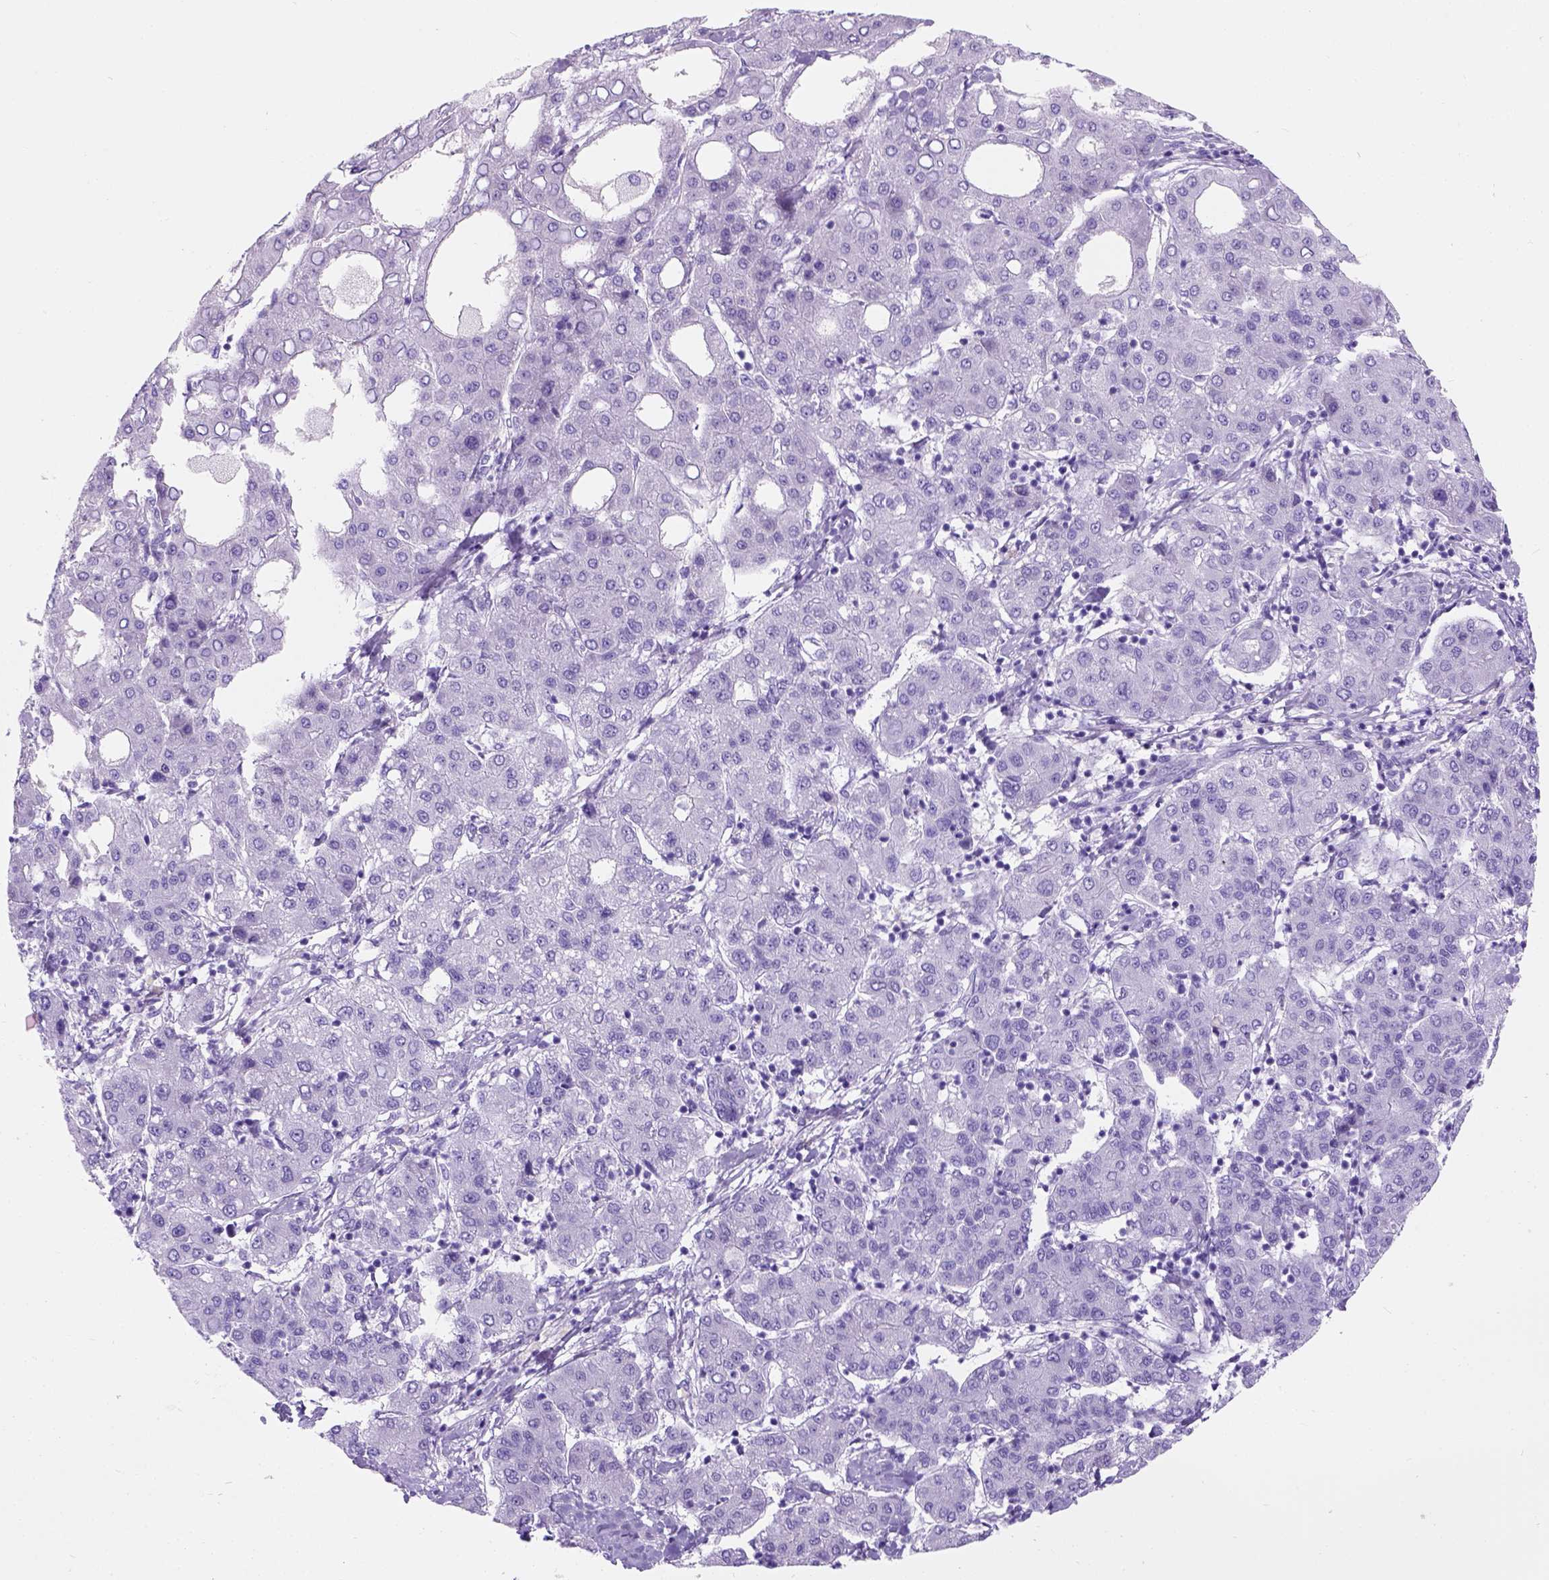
{"staining": {"intensity": "negative", "quantity": "none", "location": "none"}, "tissue": "liver cancer", "cell_type": "Tumor cells", "image_type": "cancer", "snomed": [{"axis": "morphology", "description": "Carcinoma, Hepatocellular, NOS"}, {"axis": "topography", "description": "Liver"}], "caption": "Liver hepatocellular carcinoma stained for a protein using IHC reveals no positivity tumor cells.", "gene": "C7orf57", "patient": {"sex": "male", "age": 65}}